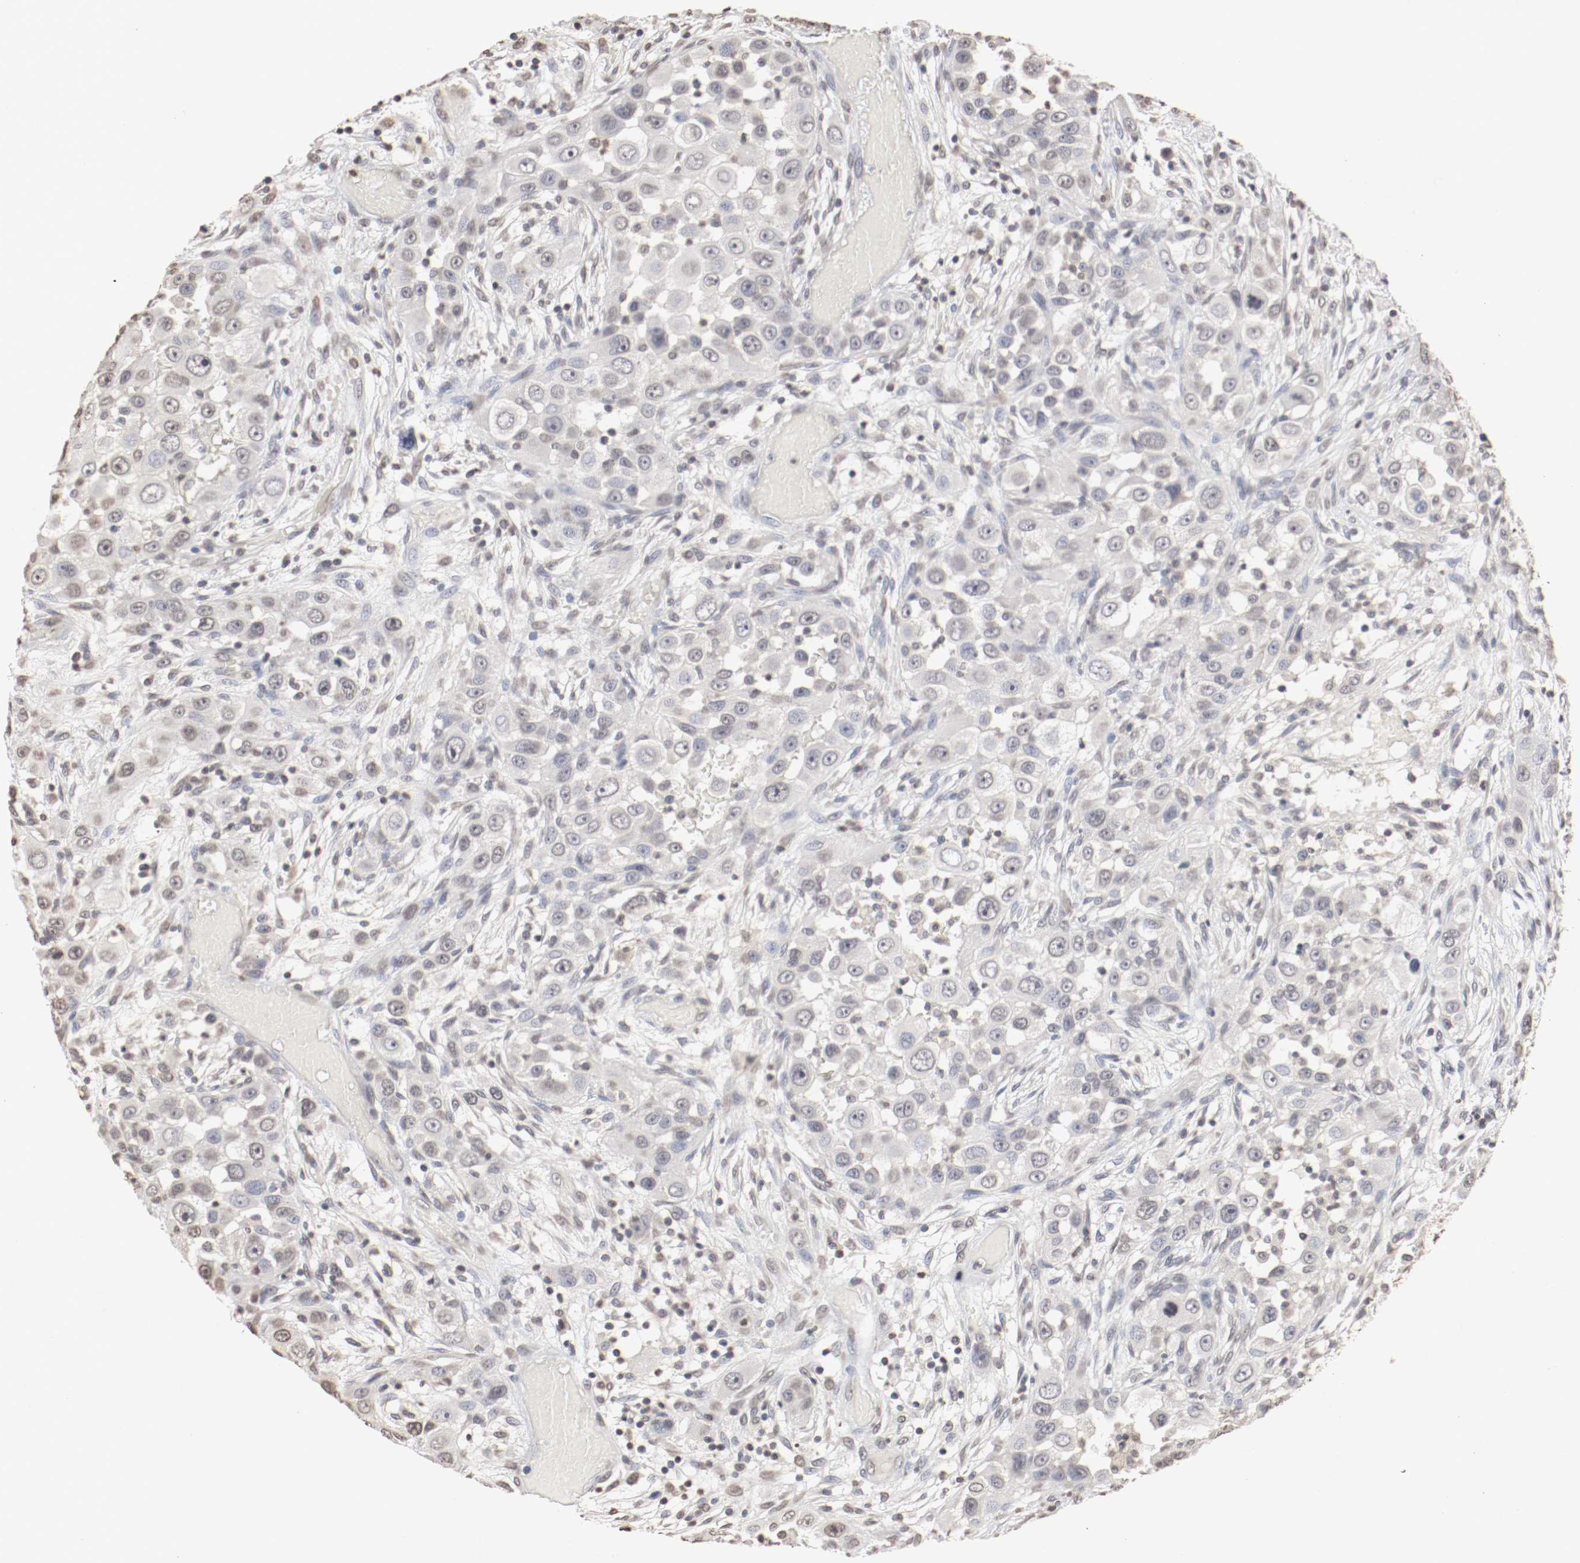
{"staining": {"intensity": "negative", "quantity": "none", "location": "none"}, "tissue": "head and neck cancer", "cell_type": "Tumor cells", "image_type": "cancer", "snomed": [{"axis": "morphology", "description": "Carcinoma, NOS"}, {"axis": "topography", "description": "Head-Neck"}], "caption": "Immunohistochemistry (IHC) histopathology image of neoplastic tissue: human carcinoma (head and neck) stained with DAB reveals no significant protein expression in tumor cells.", "gene": "WASL", "patient": {"sex": "male", "age": 87}}